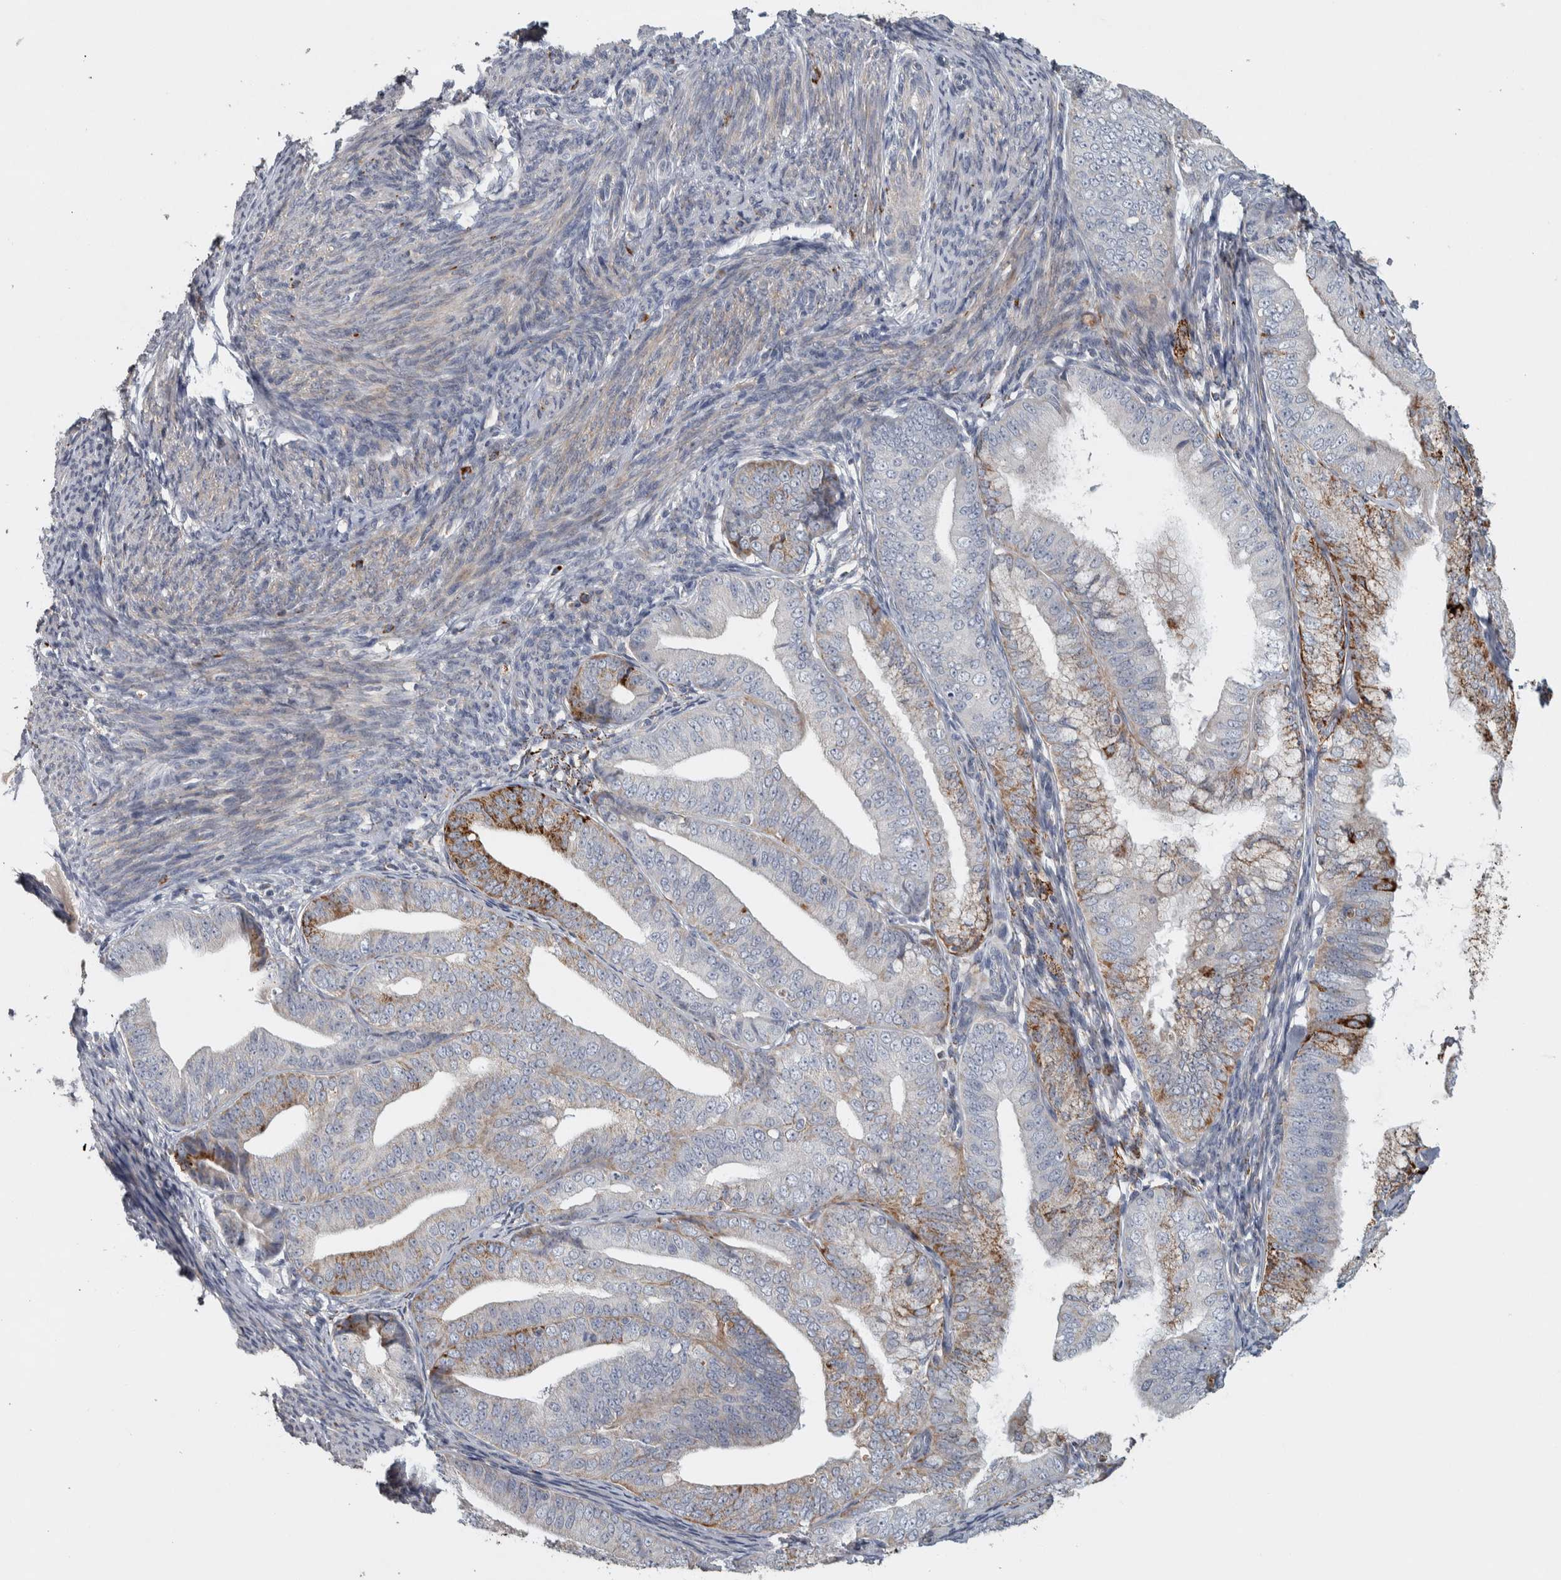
{"staining": {"intensity": "strong", "quantity": "25%-75%", "location": "cytoplasmic/membranous"}, "tissue": "endometrial cancer", "cell_type": "Tumor cells", "image_type": "cancer", "snomed": [{"axis": "morphology", "description": "Adenocarcinoma, NOS"}, {"axis": "topography", "description": "Endometrium"}], "caption": "Immunohistochemistry (IHC) (DAB) staining of endometrial cancer exhibits strong cytoplasmic/membranous protein staining in approximately 25%-75% of tumor cells.", "gene": "FAM78A", "patient": {"sex": "female", "age": 63}}